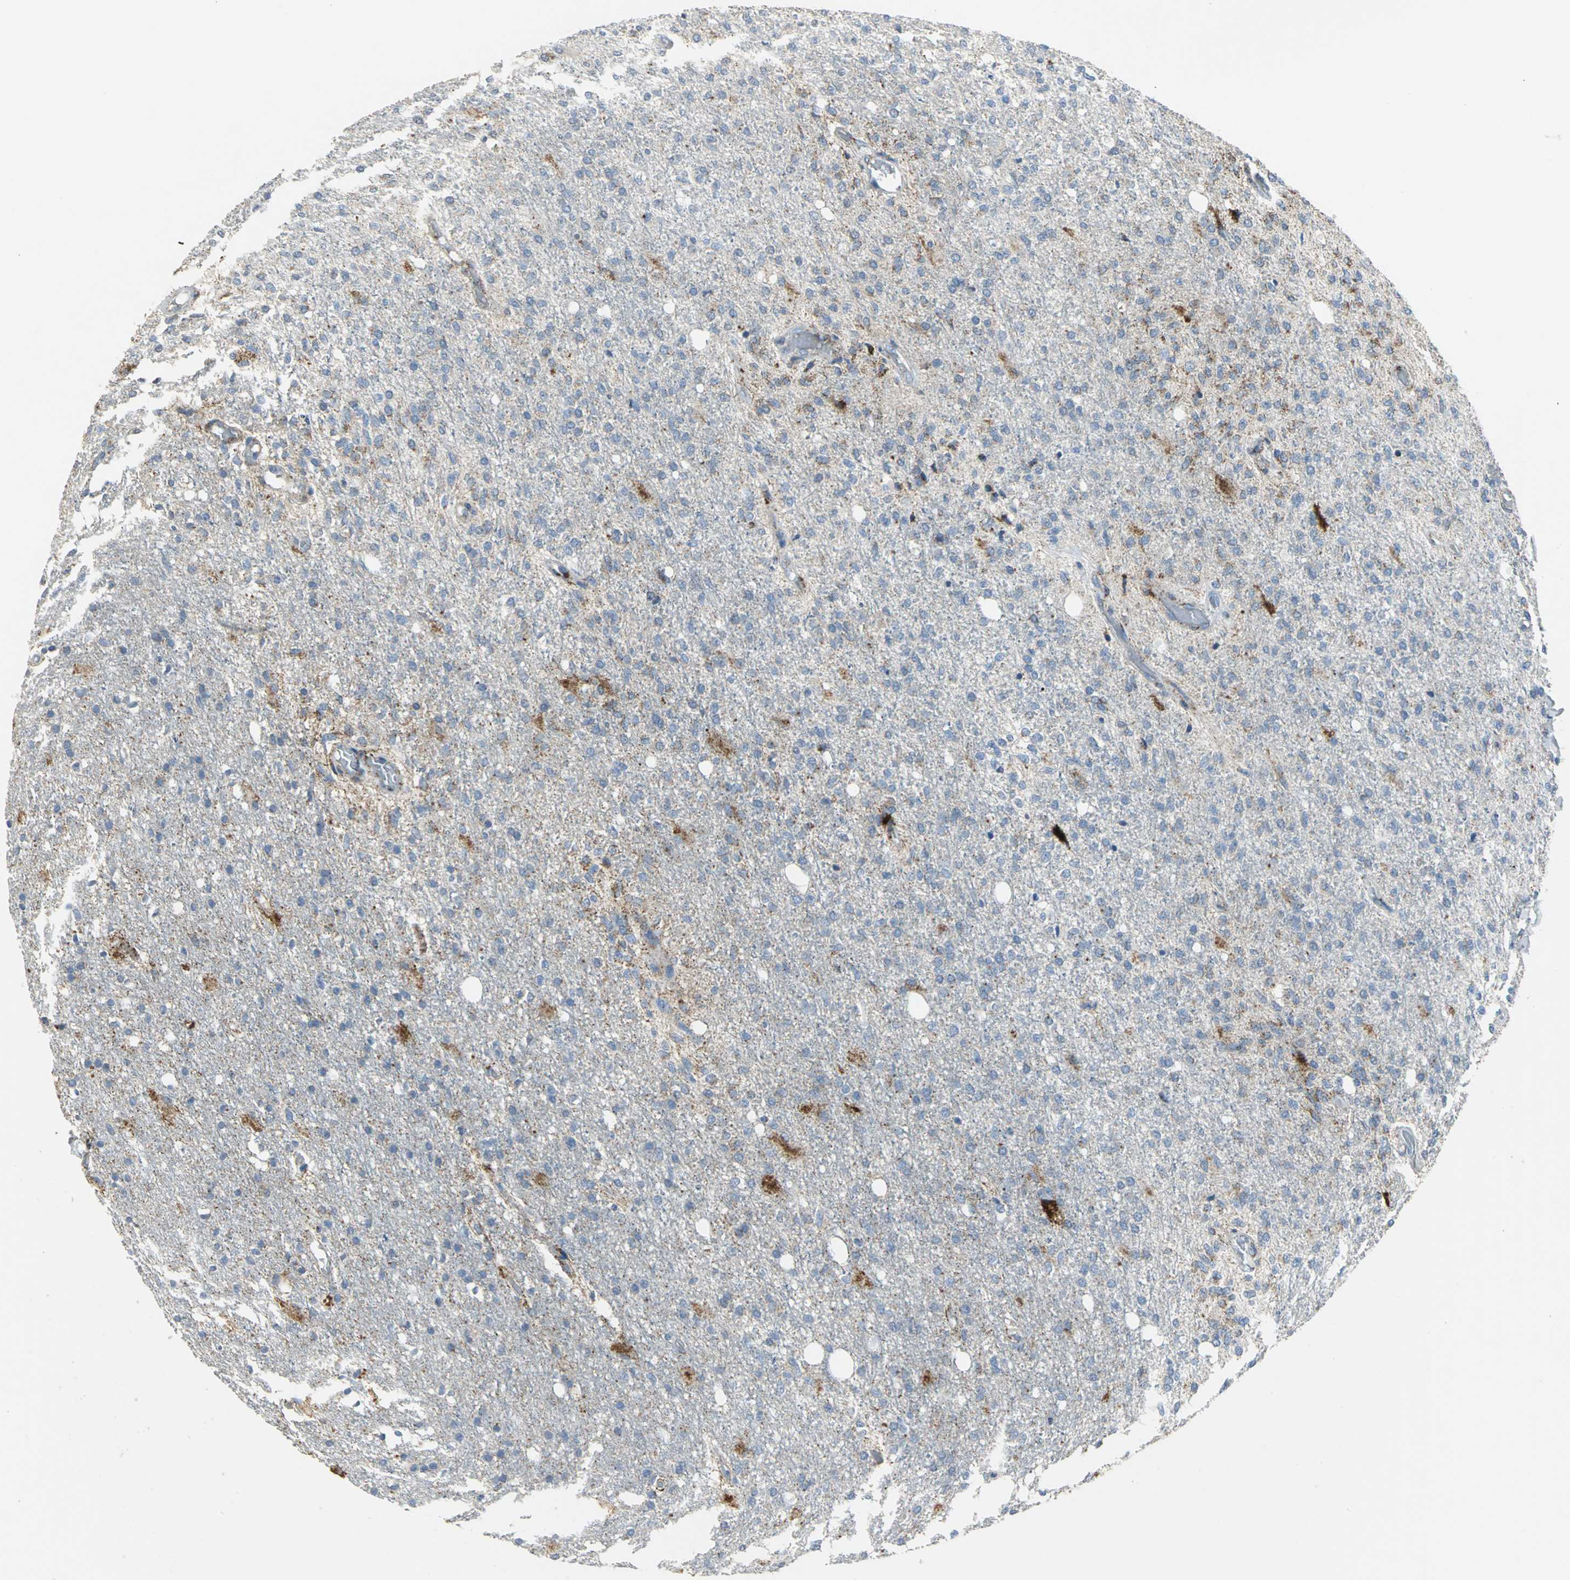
{"staining": {"intensity": "strong", "quantity": "<25%", "location": "cytoplasmic/membranous"}, "tissue": "glioma", "cell_type": "Tumor cells", "image_type": "cancer", "snomed": [{"axis": "morphology", "description": "Normal tissue, NOS"}, {"axis": "morphology", "description": "Glioma, malignant, High grade"}, {"axis": "topography", "description": "Cerebral cortex"}], "caption": "DAB immunohistochemical staining of human glioma displays strong cytoplasmic/membranous protein staining in about <25% of tumor cells.", "gene": "SPPL2B", "patient": {"sex": "male", "age": 77}}